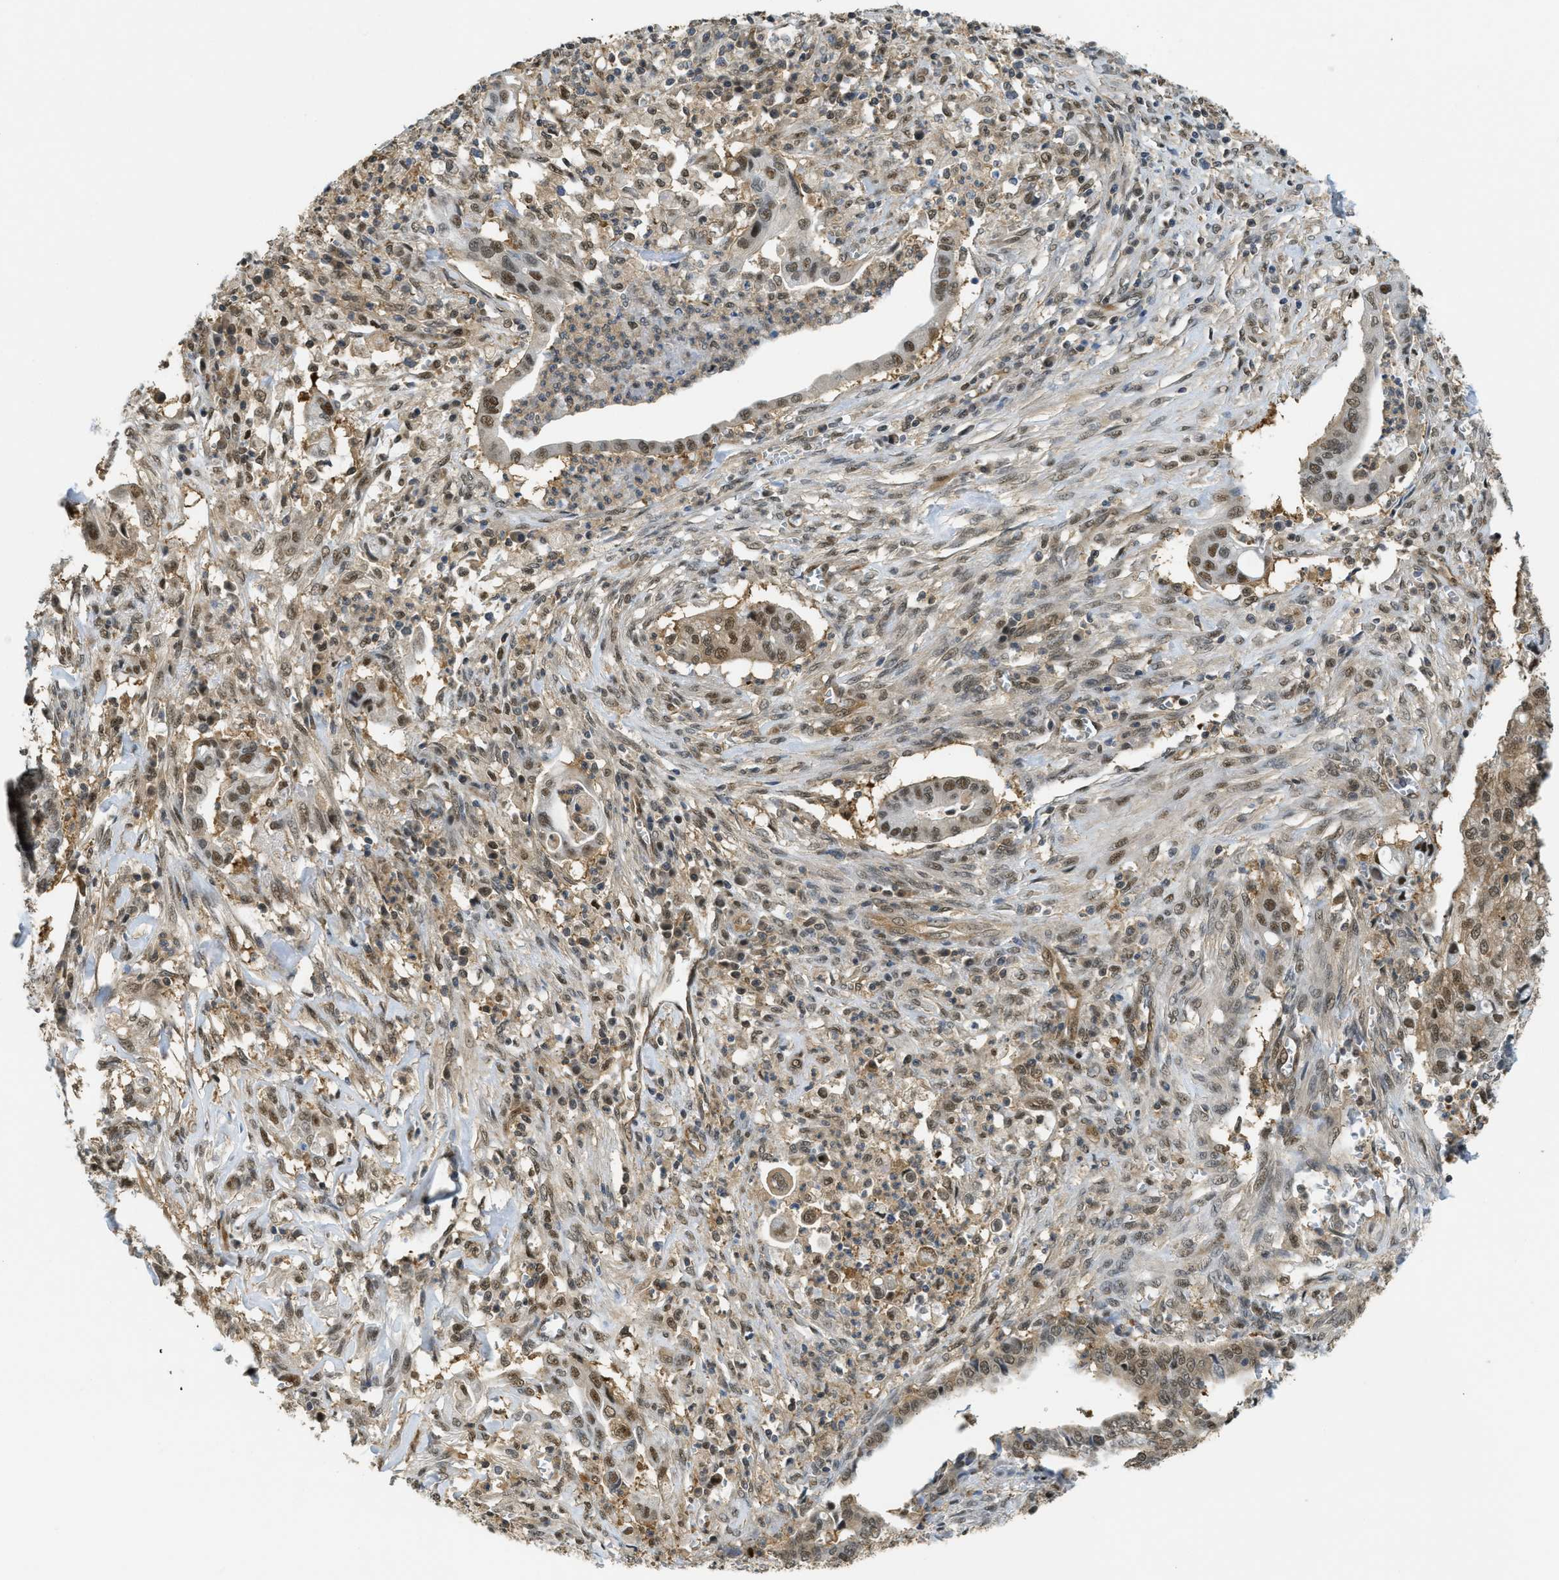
{"staining": {"intensity": "moderate", "quantity": ">75%", "location": "nuclear"}, "tissue": "cervical cancer", "cell_type": "Tumor cells", "image_type": "cancer", "snomed": [{"axis": "morphology", "description": "Adenocarcinoma, NOS"}, {"axis": "topography", "description": "Cervix"}], "caption": "Protein analysis of cervical cancer (adenocarcinoma) tissue shows moderate nuclear staining in about >75% of tumor cells.", "gene": "PSMC5", "patient": {"sex": "female", "age": 44}}